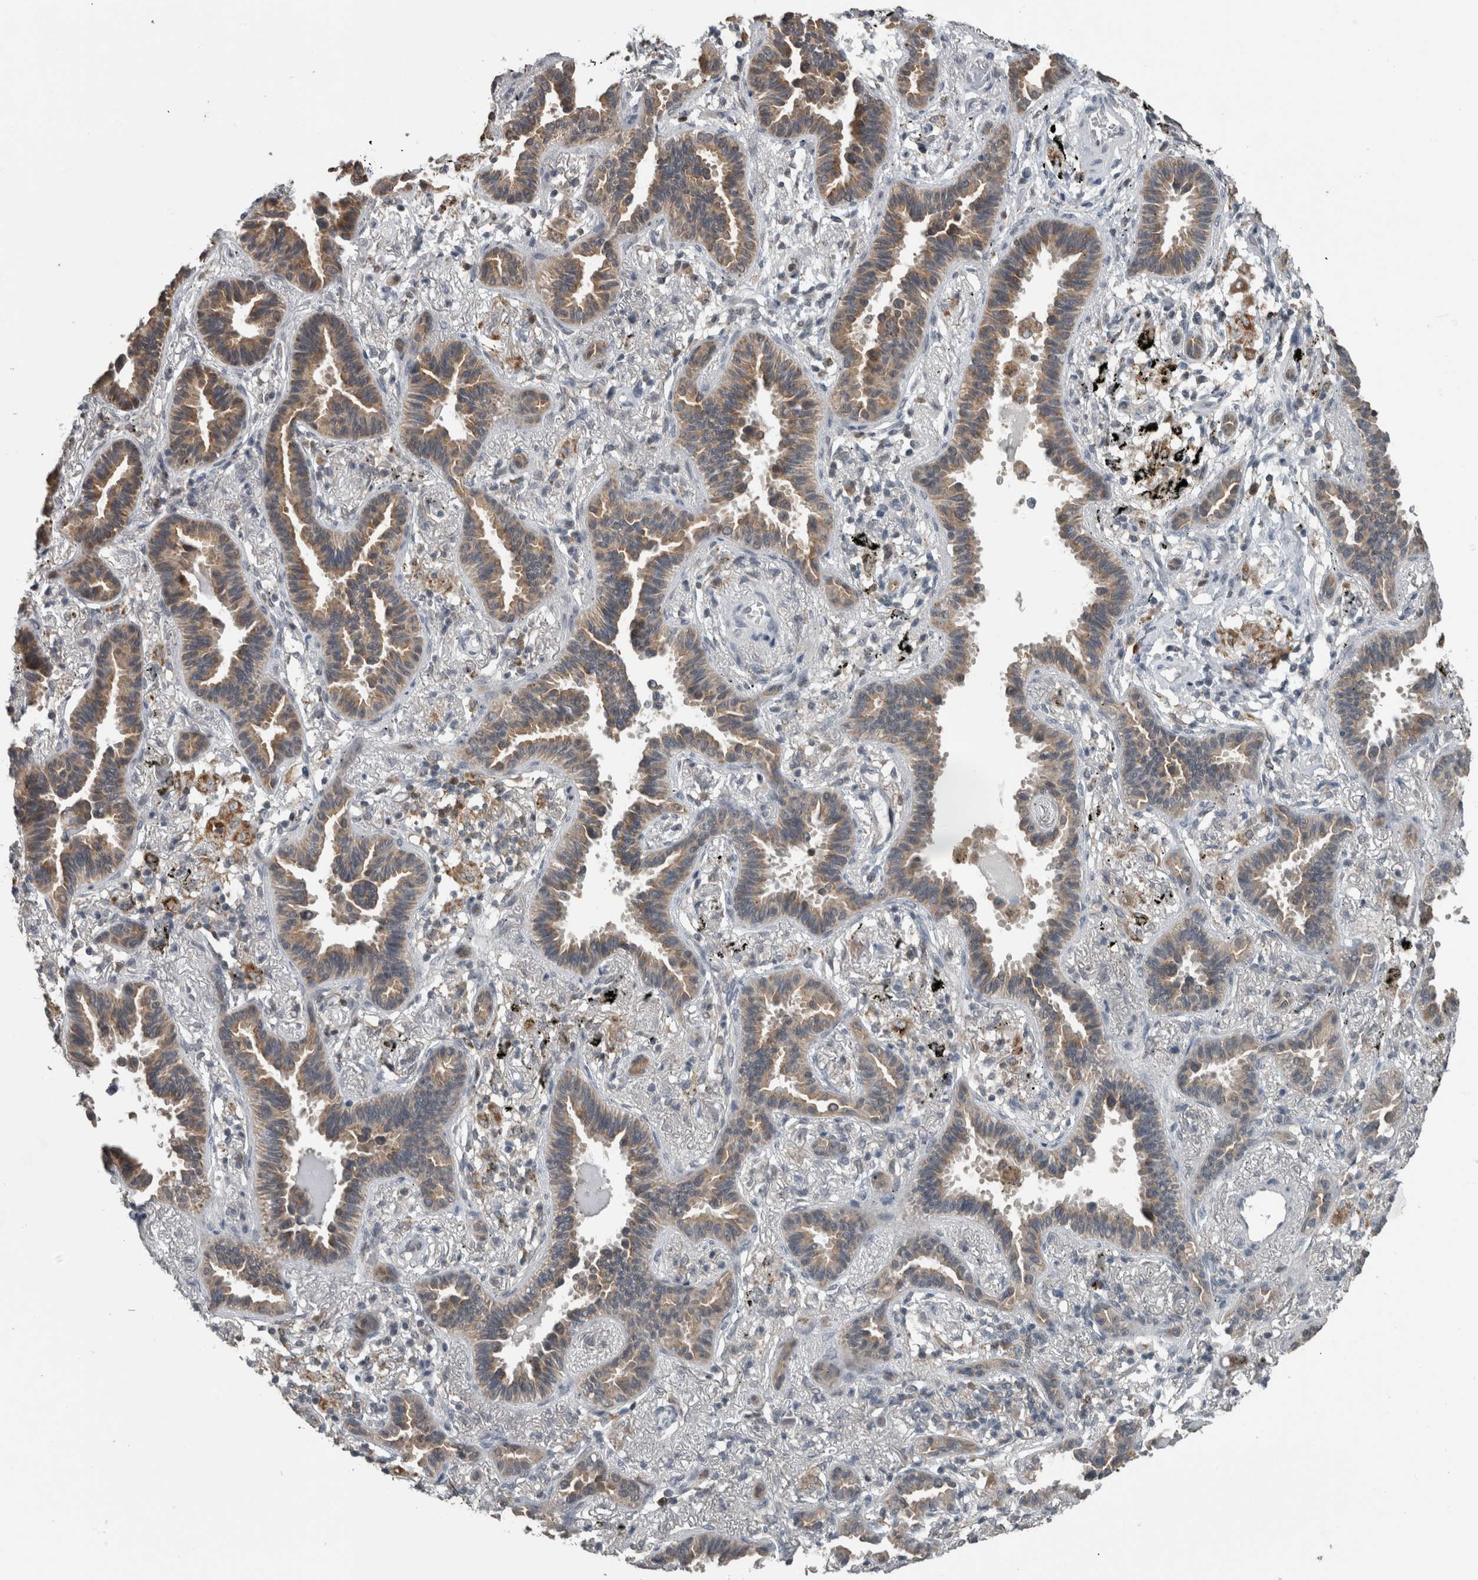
{"staining": {"intensity": "moderate", "quantity": ">75%", "location": "cytoplasmic/membranous"}, "tissue": "lung cancer", "cell_type": "Tumor cells", "image_type": "cancer", "snomed": [{"axis": "morphology", "description": "Adenocarcinoma, NOS"}, {"axis": "topography", "description": "Lung"}], "caption": "Human lung adenocarcinoma stained with a protein marker exhibits moderate staining in tumor cells.", "gene": "ACSF2", "patient": {"sex": "male", "age": 59}}